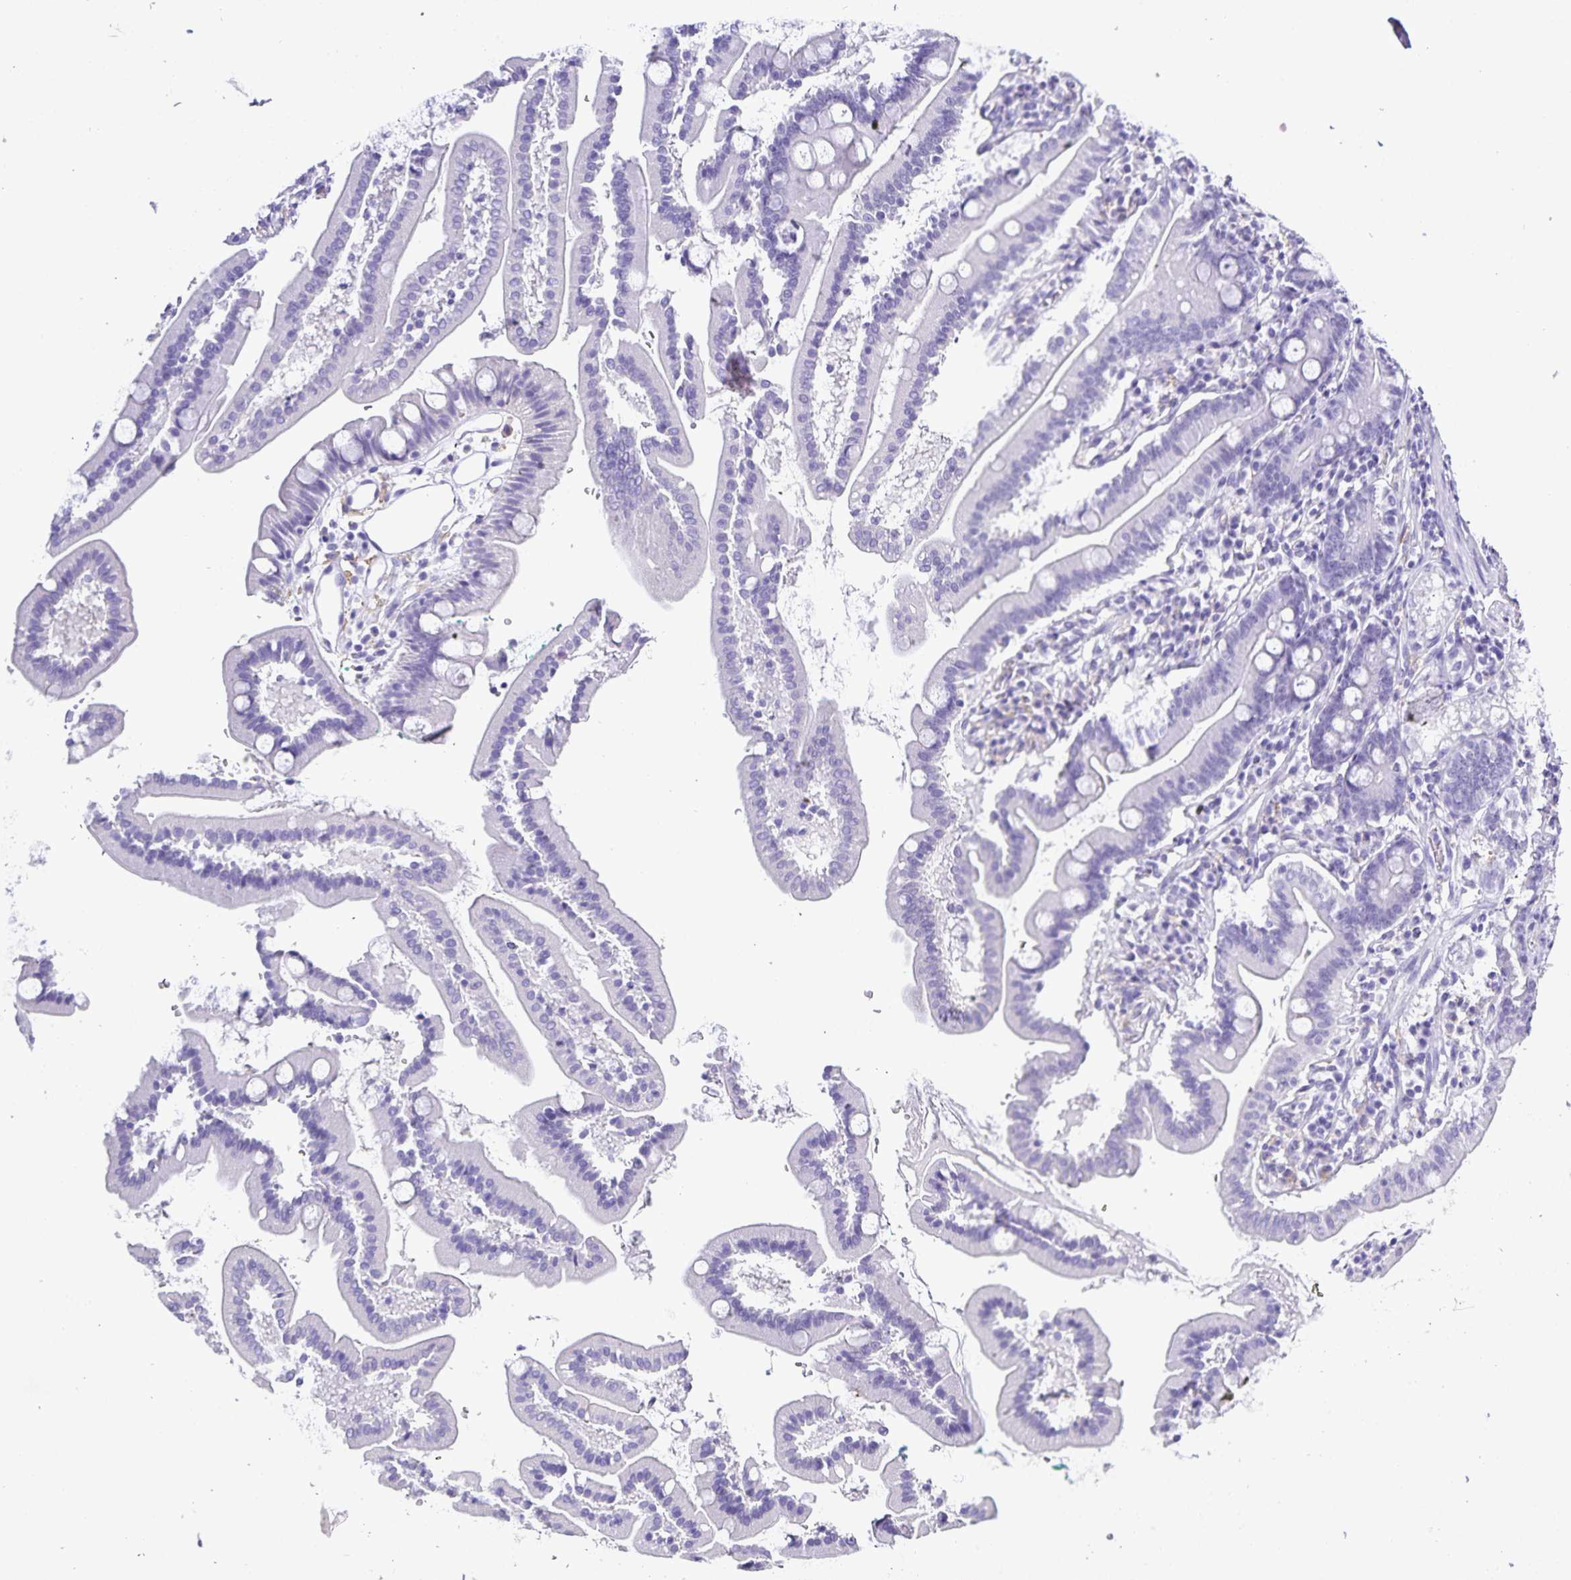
{"staining": {"intensity": "negative", "quantity": "none", "location": "none"}, "tissue": "duodenum", "cell_type": "Glandular cells", "image_type": "normal", "snomed": [{"axis": "morphology", "description": "Normal tissue, NOS"}, {"axis": "topography", "description": "Duodenum"}], "caption": "Immunohistochemistry histopathology image of unremarkable duodenum: human duodenum stained with DAB (3,3'-diaminobenzidine) reveals no significant protein expression in glandular cells. The staining was performed using DAB (3,3'-diaminobenzidine) to visualize the protein expression in brown, while the nuclei were stained in blue with hematoxylin (Magnification: 20x).", "gene": "PLAC1", "patient": {"sex": "female", "age": 67}}